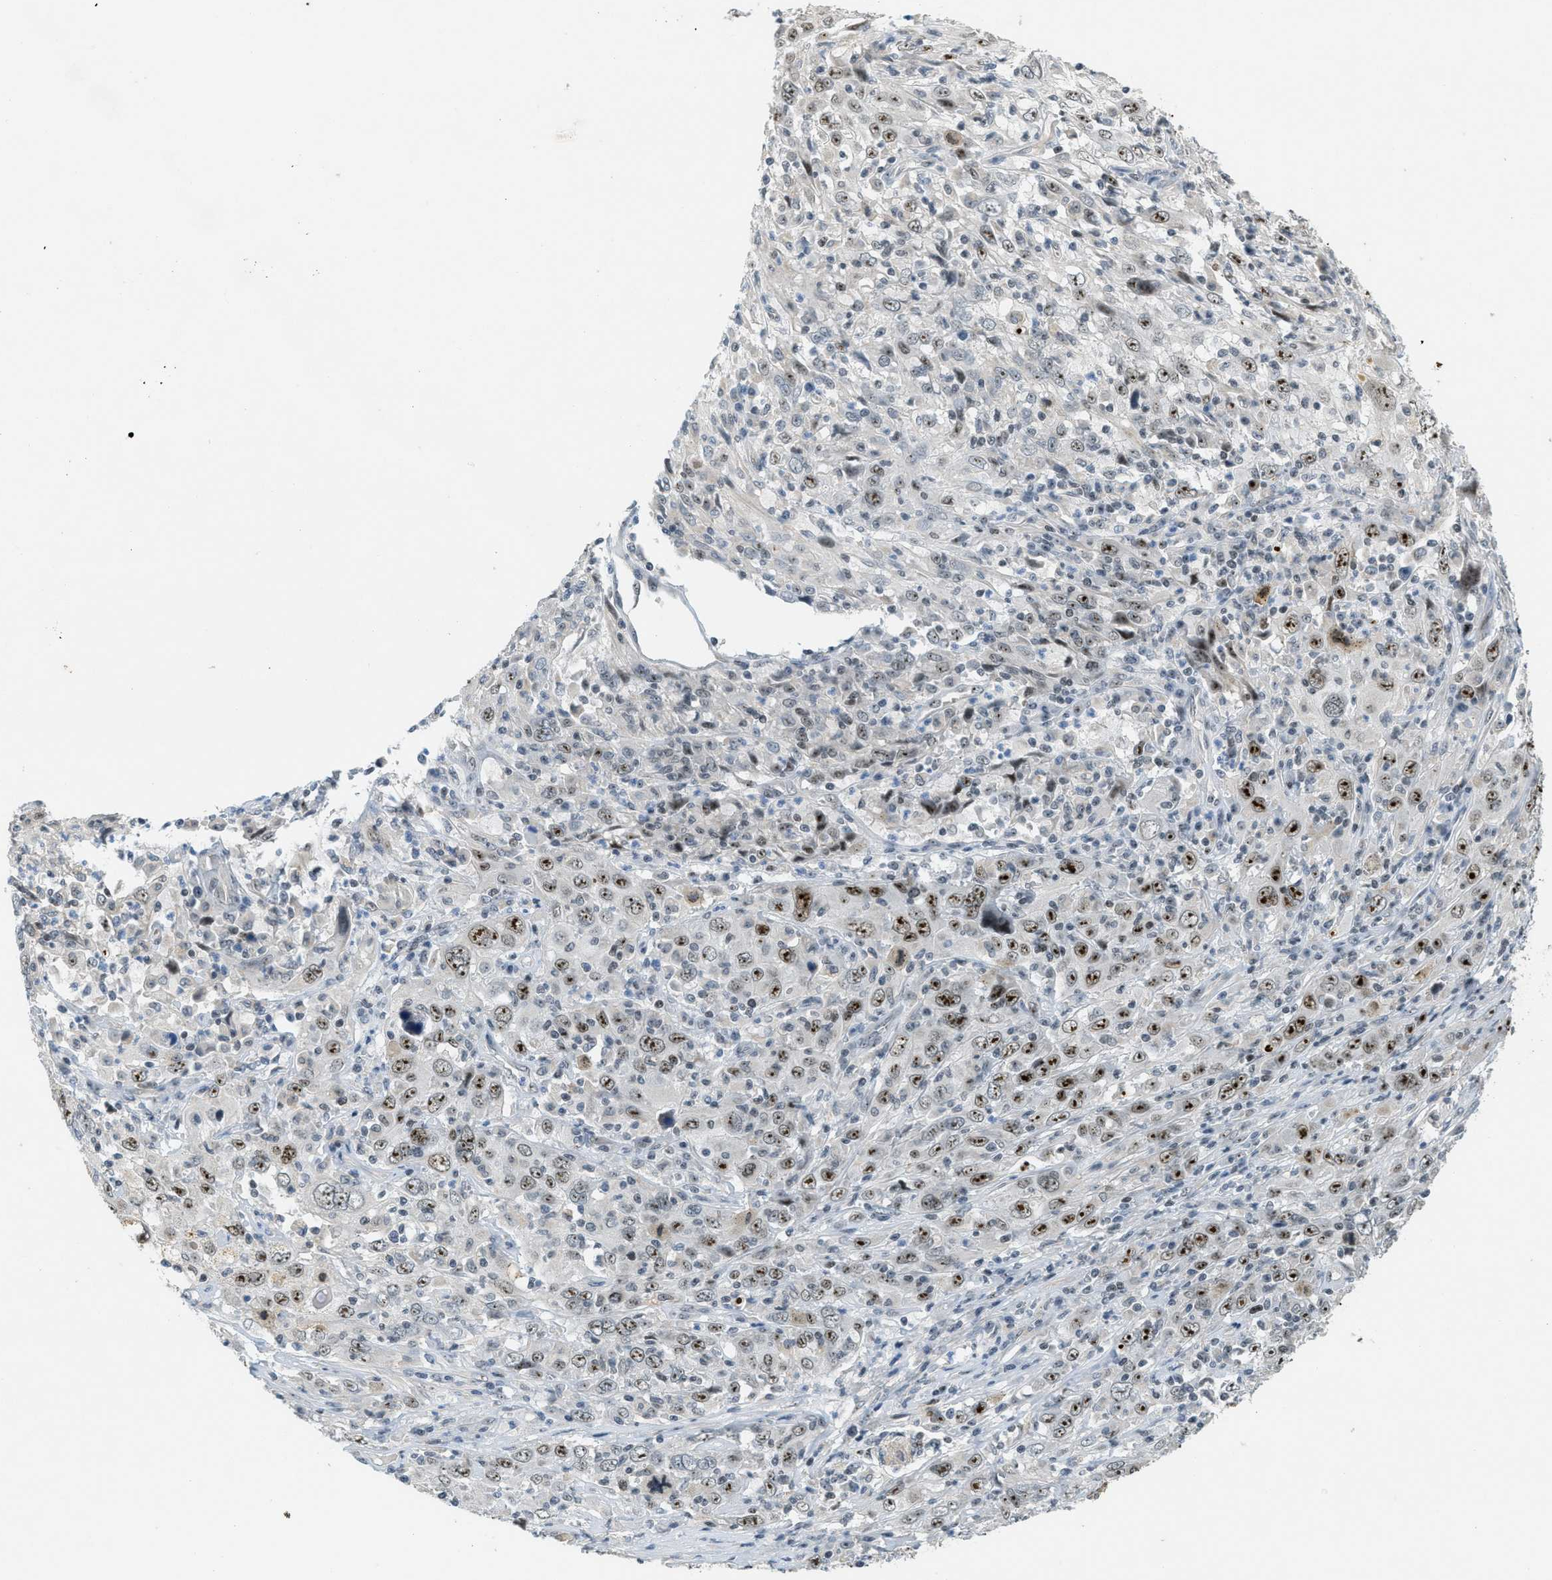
{"staining": {"intensity": "moderate", "quantity": ">75%", "location": "nuclear"}, "tissue": "cervical cancer", "cell_type": "Tumor cells", "image_type": "cancer", "snomed": [{"axis": "morphology", "description": "Squamous cell carcinoma, NOS"}, {"axis": "topography", "description": "Cervix"}], "caption": "IHC (DAB) staining of squamous cell carcinoma (cervical) demonstrates moderate nuclear protein positivity in about >75% of tumor cells.", "gene": "DDX47", "patient": {"sex": "female", "age": 46}}